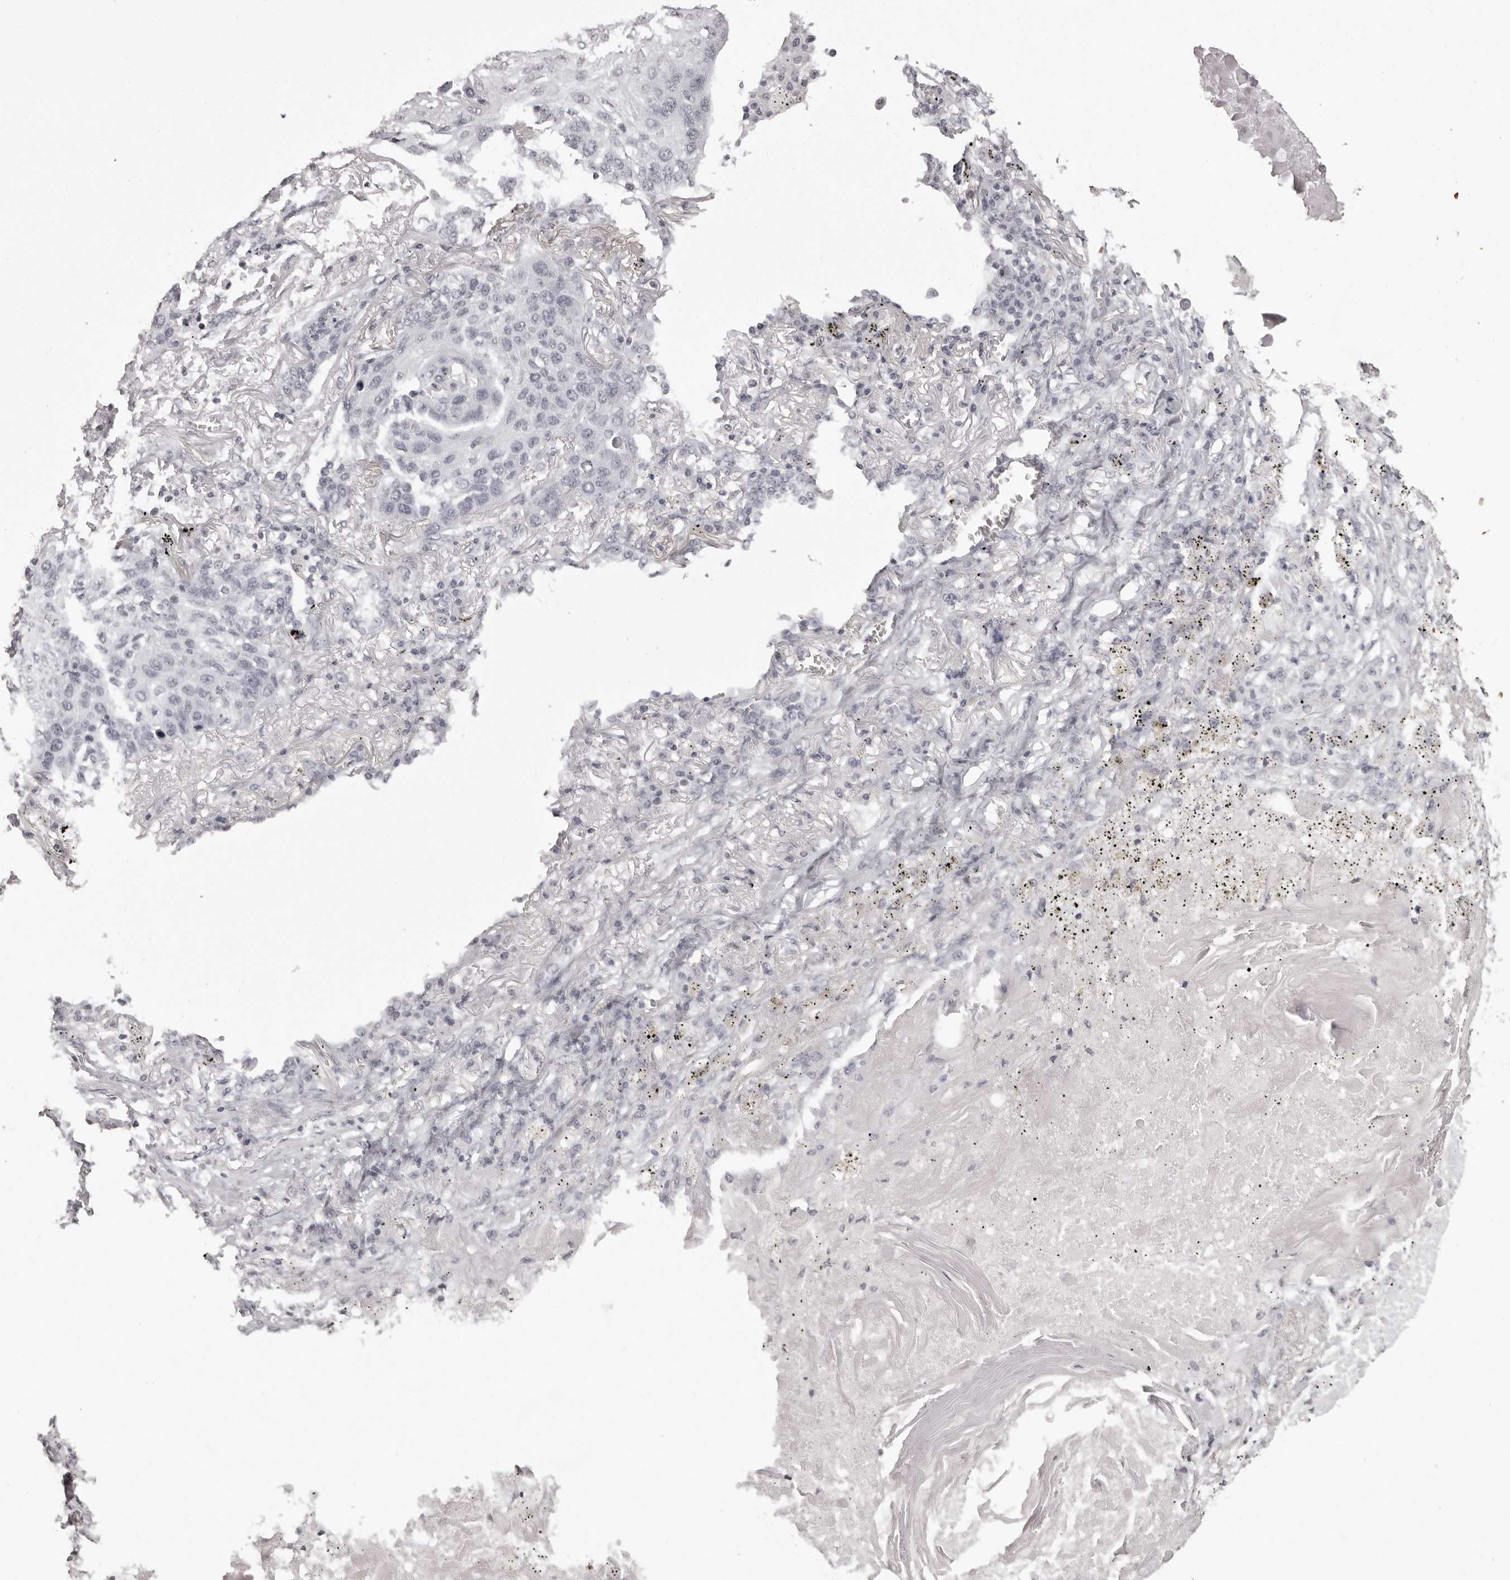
{"staining": {"intensity": "negative", "quantity": "none", "location": "none"}, "tissue": "lung cancer", "cell_type": "Tumor cells", "image_type": "cancer", "snomed": [{"axis": "morphology", "description": "Squamous cell carcinoma, NOS"}, {"axis": "topography", "description": "Lung"}], "caption": "Histopathology image shows no significant protein expression in tumor cells of lung cancer. (DAB (3,3'-diaminobenzidine) IHC visualized using brightfield microscopy, high magnification).", "gene": "C8orf74", "patient": {"sex": "female", "age": 63}}